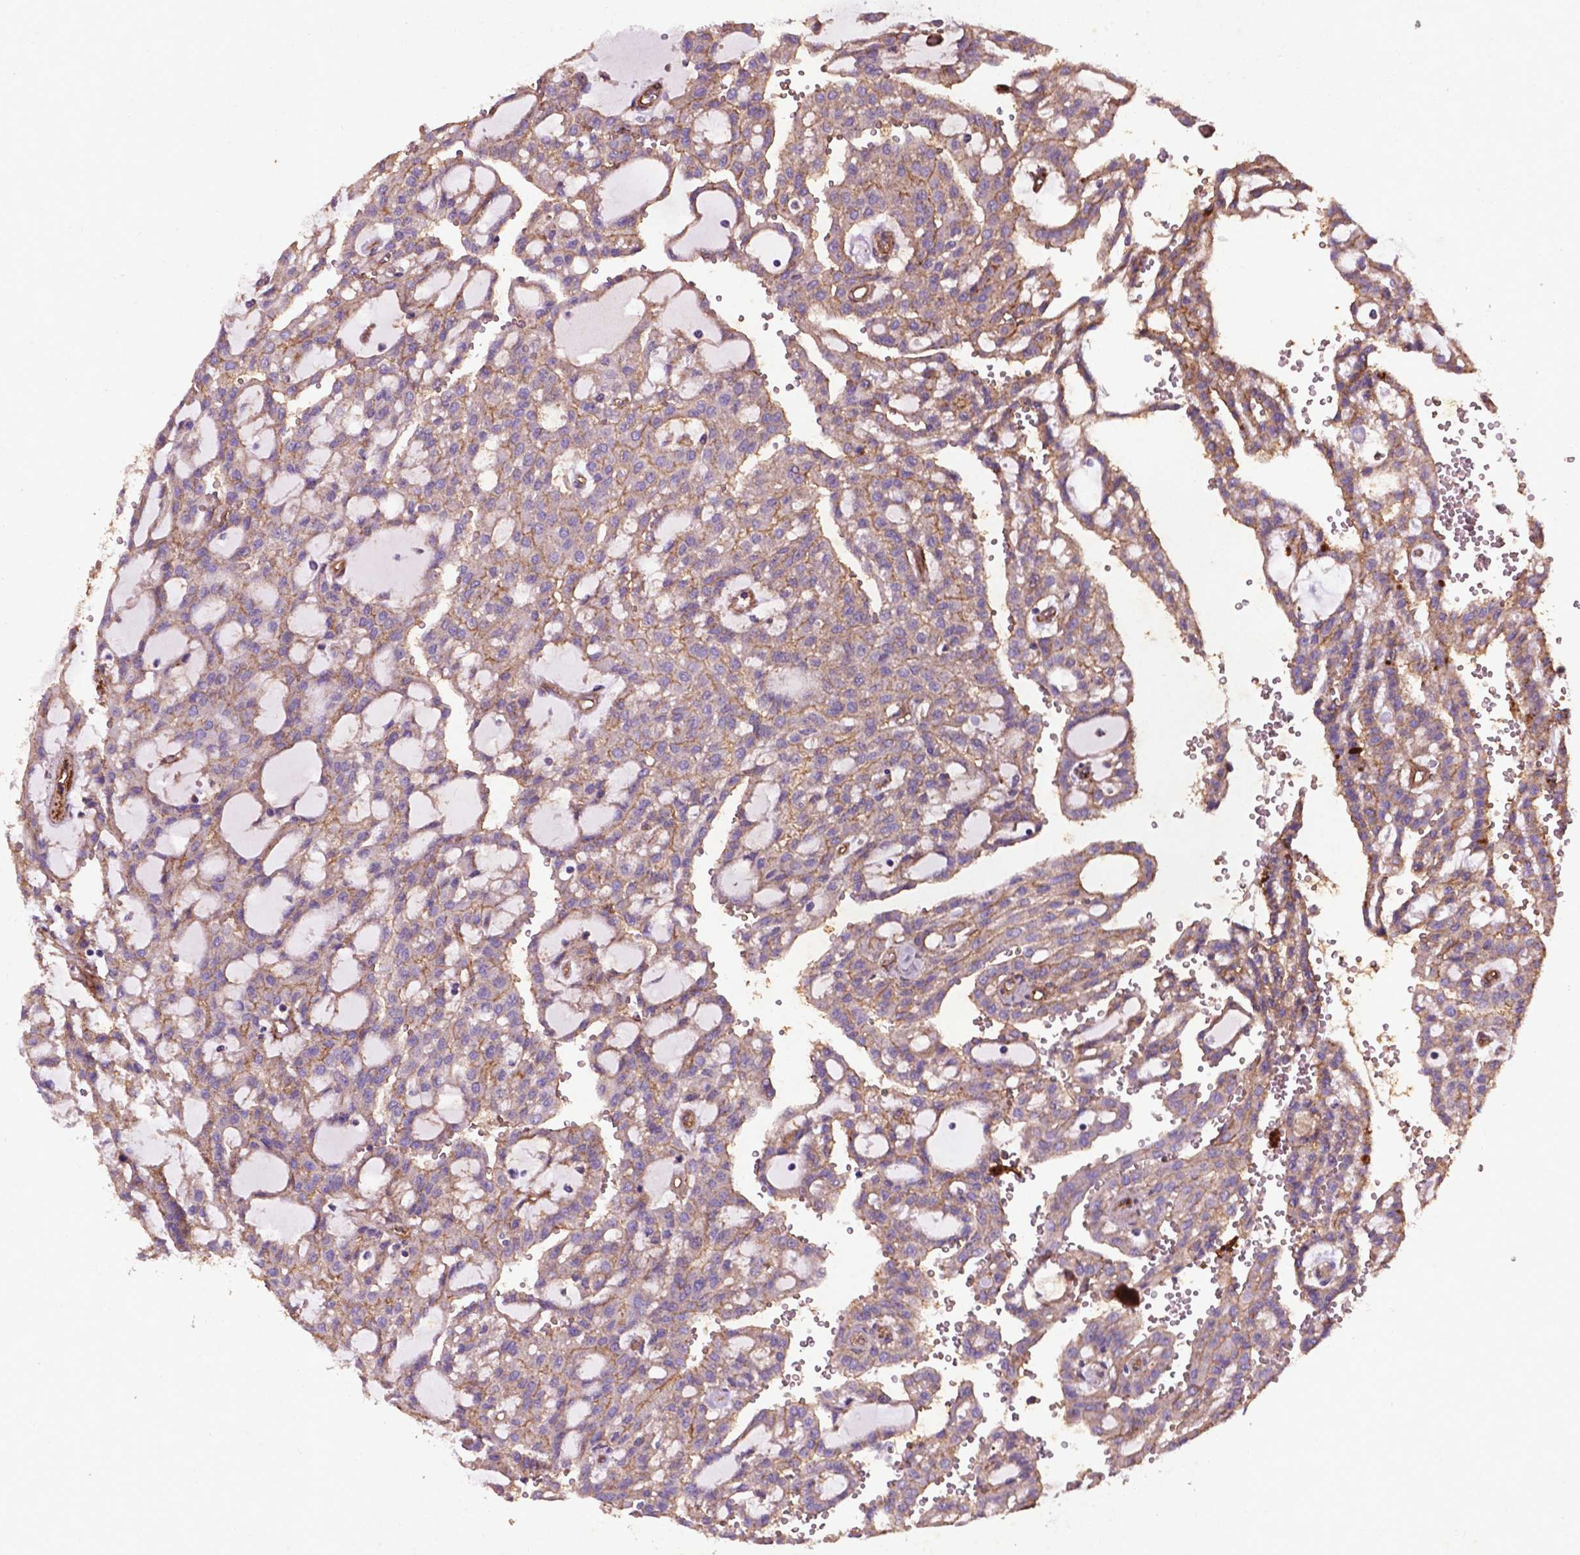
{"staining": {"intensity": "moderate", "quantity": "25%-75%", "location": "cytoplasmic/membranous"}, "tissue": "renal cancer", "cell_type": "Tumor cells", "image_type": "cancer", "snomed": [{"axis": "morphology", "description": "Adenocarcinoma, NOS"}, {"axis": "topography", "description": "Kidney"}], "caption": "Human renal cancer (adenocarcinoma) stained with a protein marker reveals moderate staining in tumor cells.", "gene": "RRAS", "patient": {"sex": "male", "age": 63}}